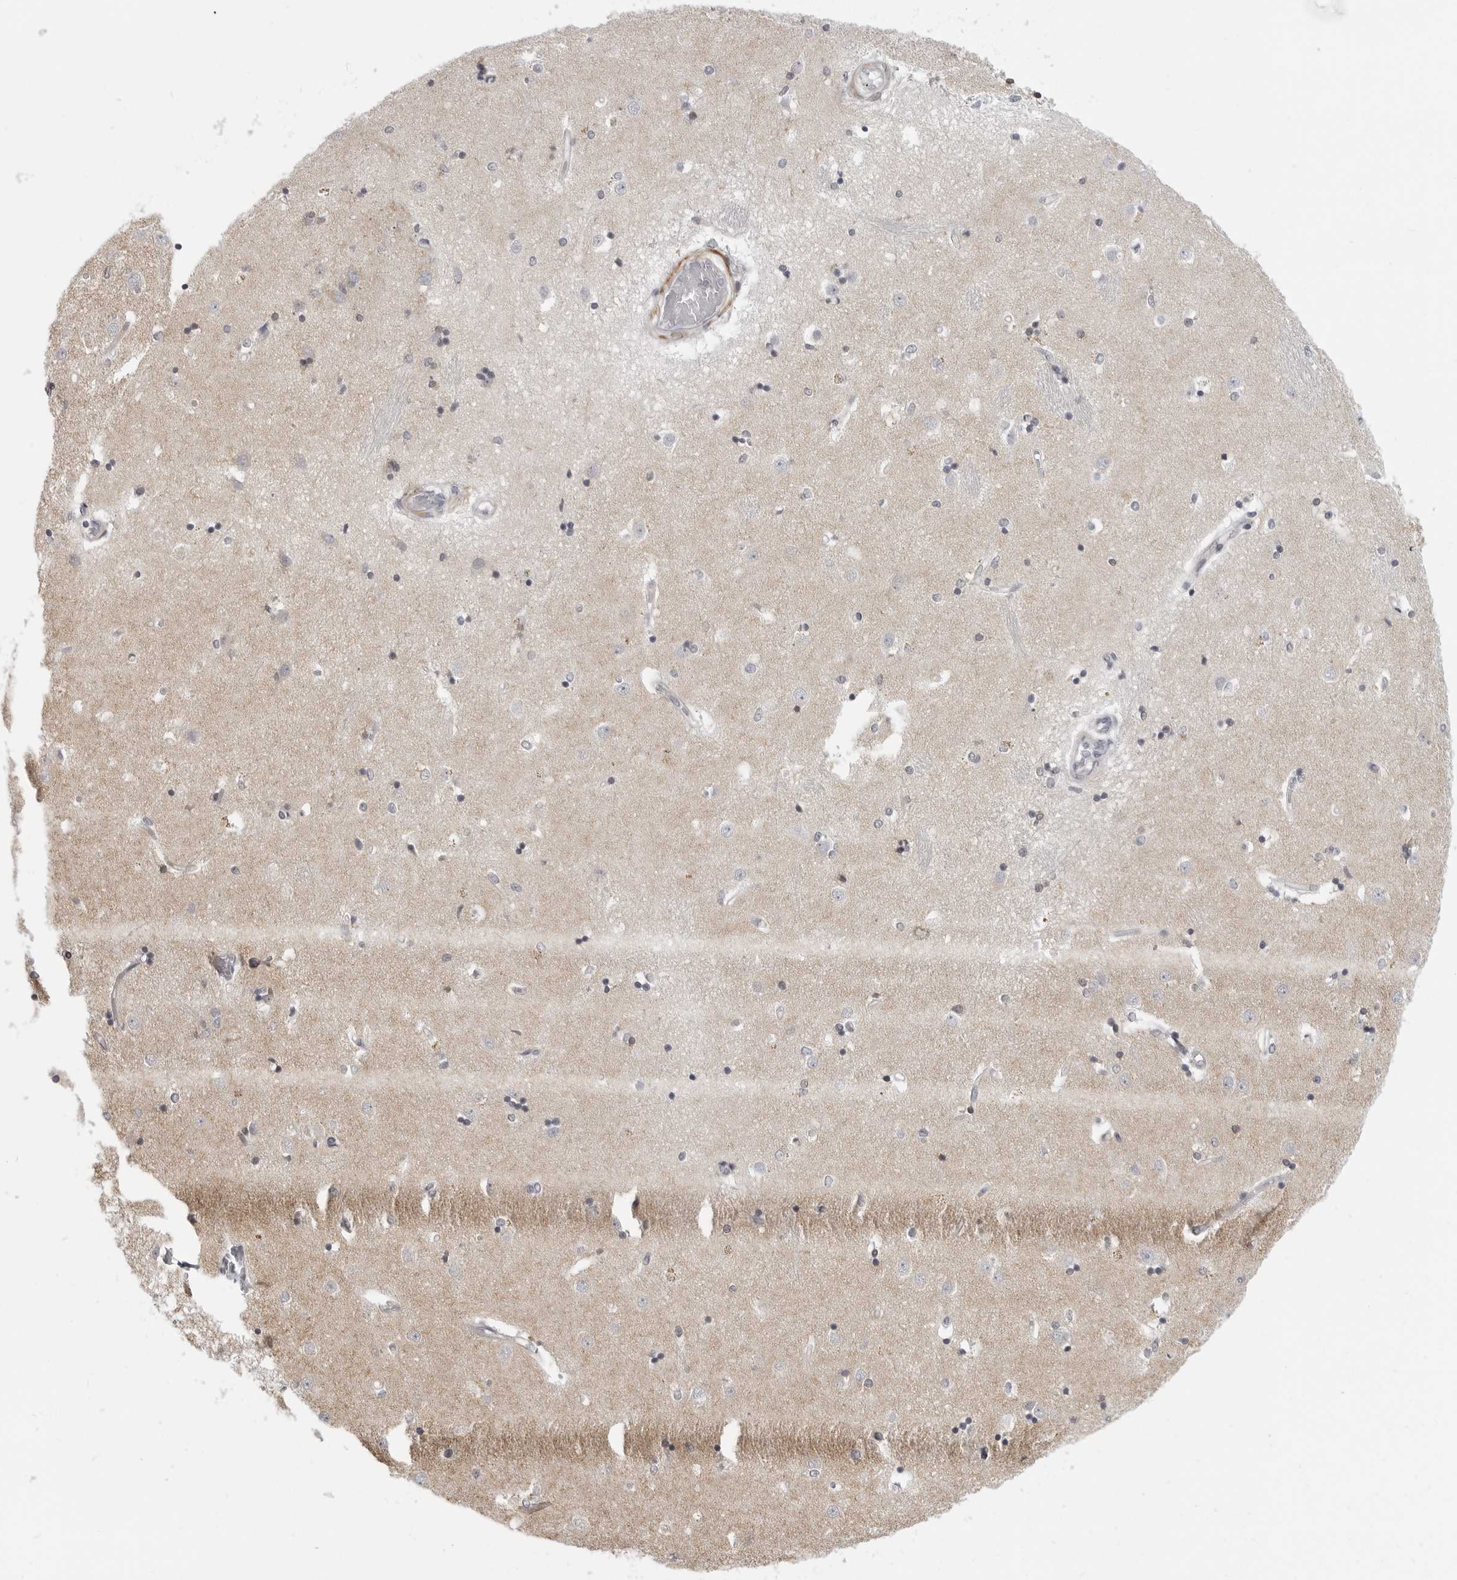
{"staining": {"intensity": "moderate", "quantity": "<25%", "location": "cytoplasmic/membranous"}, "tissue": "caudate", "cell_type": "Glial cells", "image_type": "normal", "snomed": [{"axis": "morphology", "description": "Normal tissue, NOS"}, {"axis": "topography", "description": "Lateral ventricle wall"}], "caption": "Human caudate stained for a protein (brown) shows moderate cytoplasmic/membranous positive positivity in approximately <25% of glial cells.", "gene": "MAP7D1", "patient": {"sex": "male", "age": 45}}